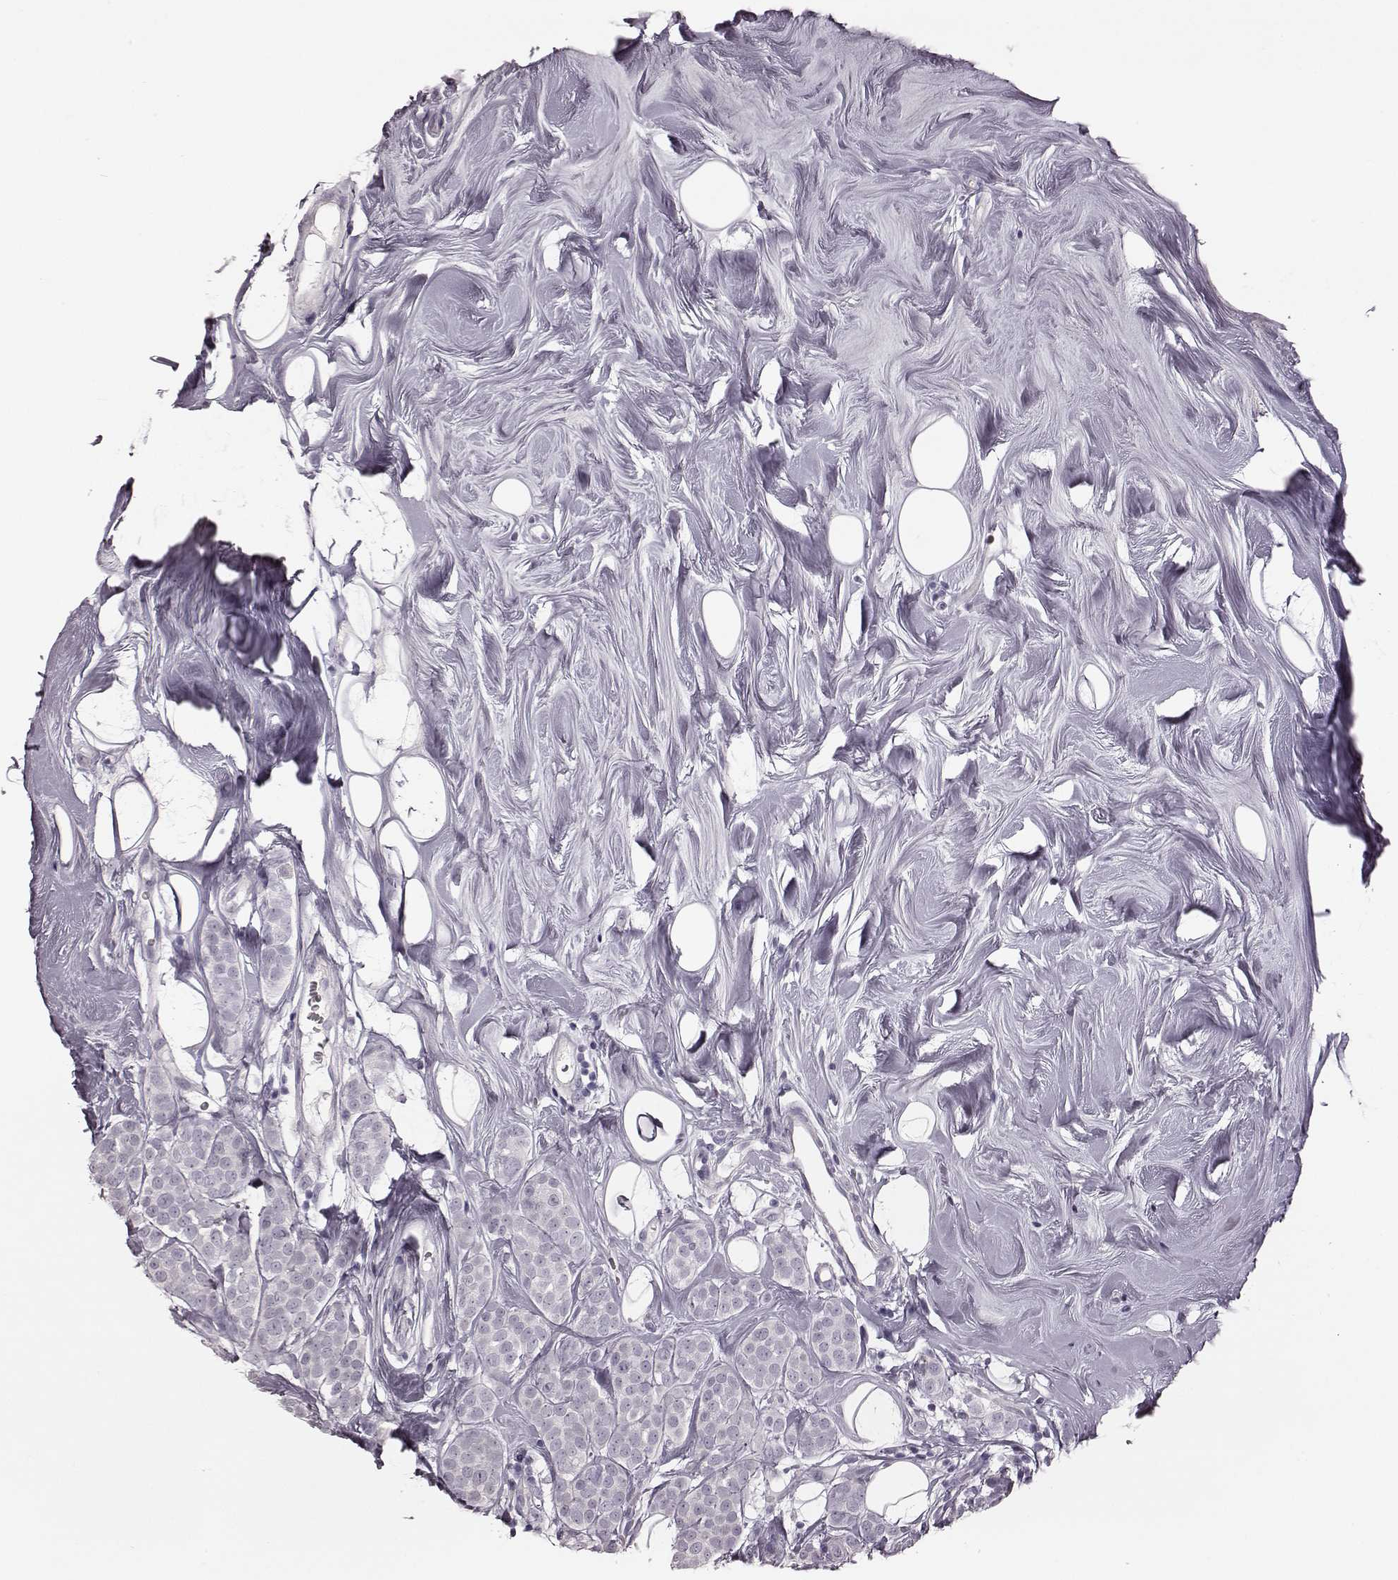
{"staining": {"intensity": "negative", "quantity": "none", "location": "none"}, "tissue": "breast cancer", "cell_type": "Tumor cells", "image_type": "cancer", "snomed": [{"axis": "morphology", "description": "Lobular carcinoma"}, {"axis": "topography", "description": "Breast"}], "caption": "Histopathology image shows no significant protein staining in tumor cells of lobular carcinoma (breast).", "gene": "ZNF433", "patient": {"sex": "female", "age": 49}}